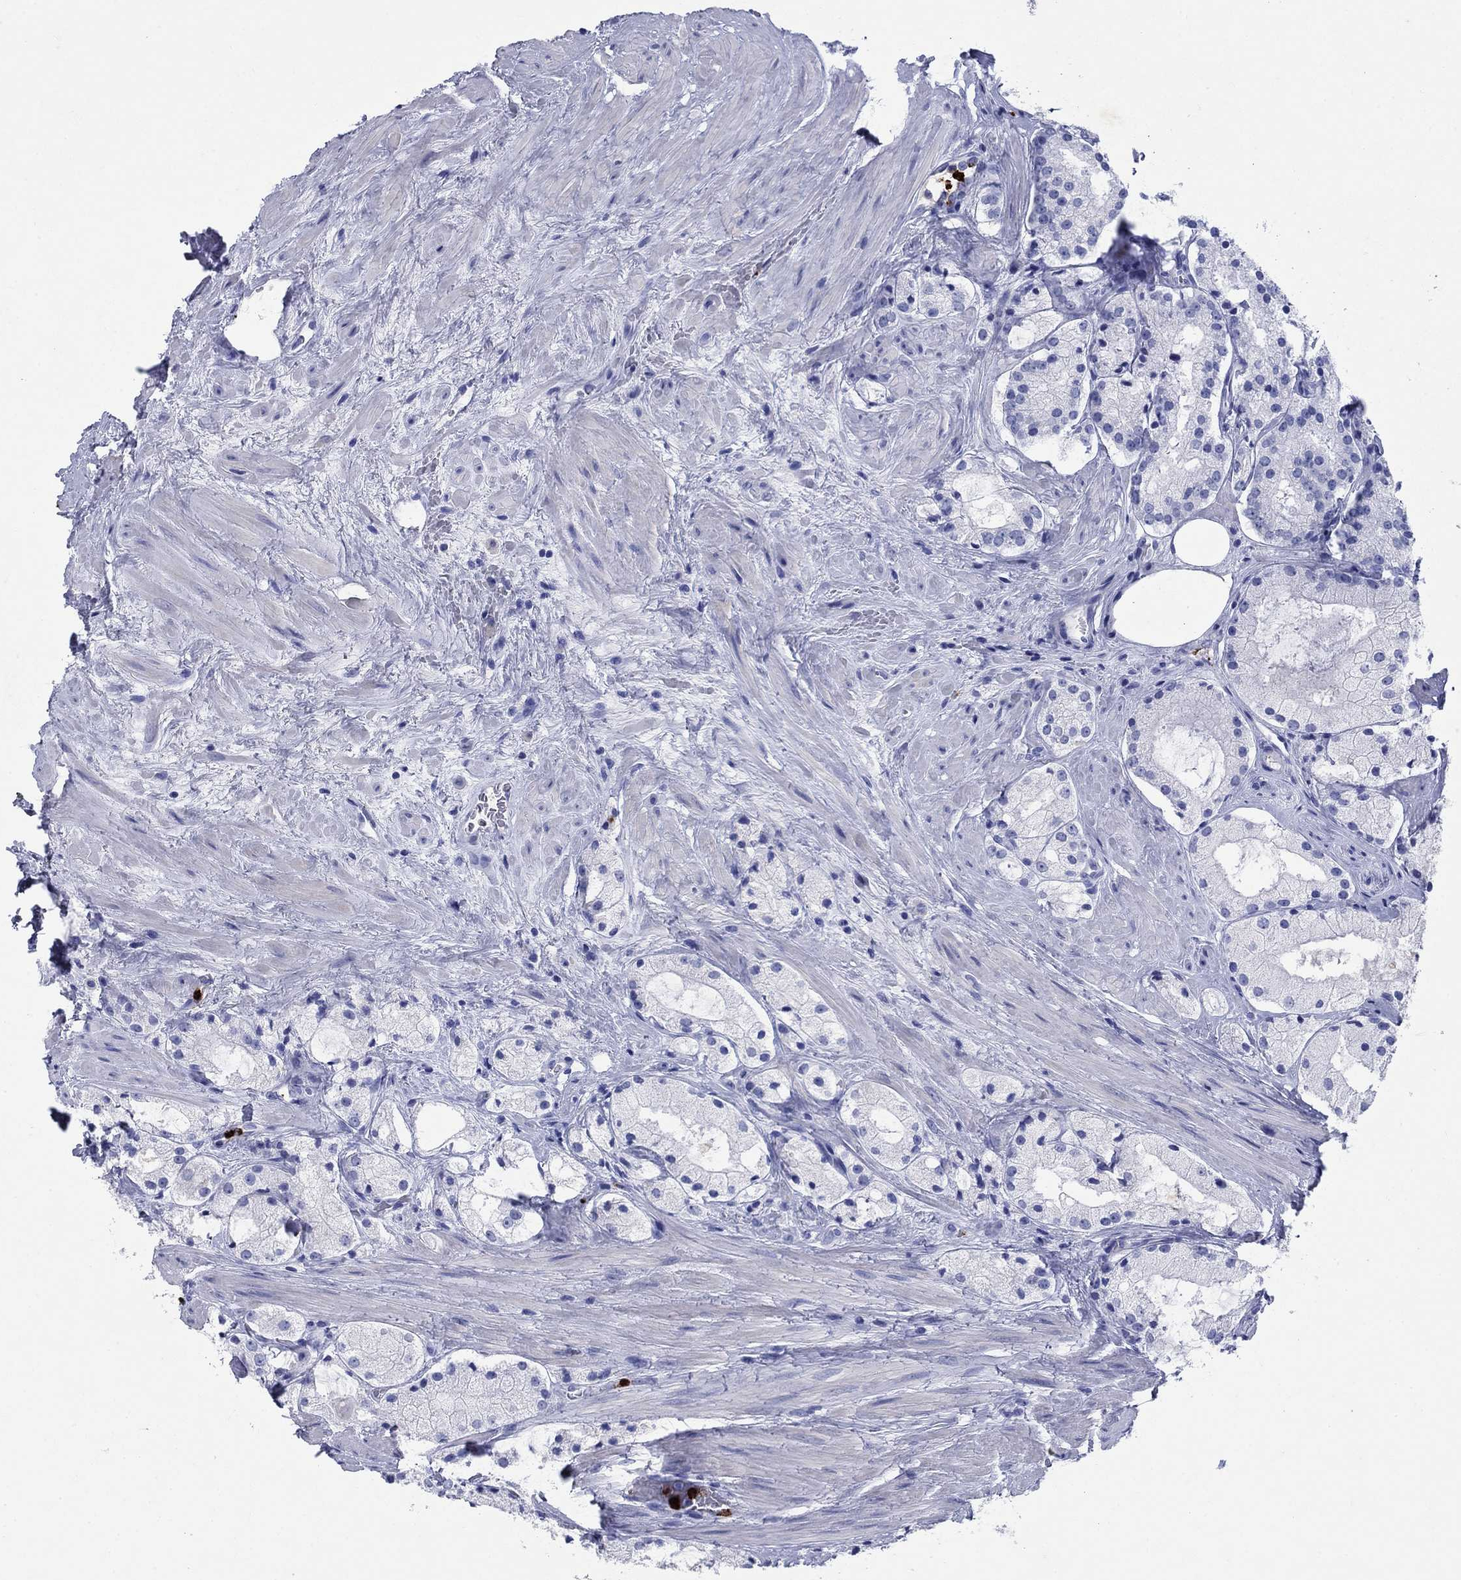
{"staining": {"intensity": "negative", "quantity": "none", "location": "none"}, "tissue": "prostate cancer", "cell_type": "Tumor cells", "image_type": "cancer", "snomed": [{"axis": "morphology", "description": "Adenocarcinoma, NOS"}, {"axis": "morphology", "description": "Adenocarcinoma, High grade"}, {"axis": "topography", "description": "Prostate"}], "caption": "This is a histopathology image of immunohistochemistry staining of prostate high-grade adenocarcinoma, which shows no positivity in tumor cells.", "gene": "AZU1", "patient": {"sex": "male", "age": 64}}